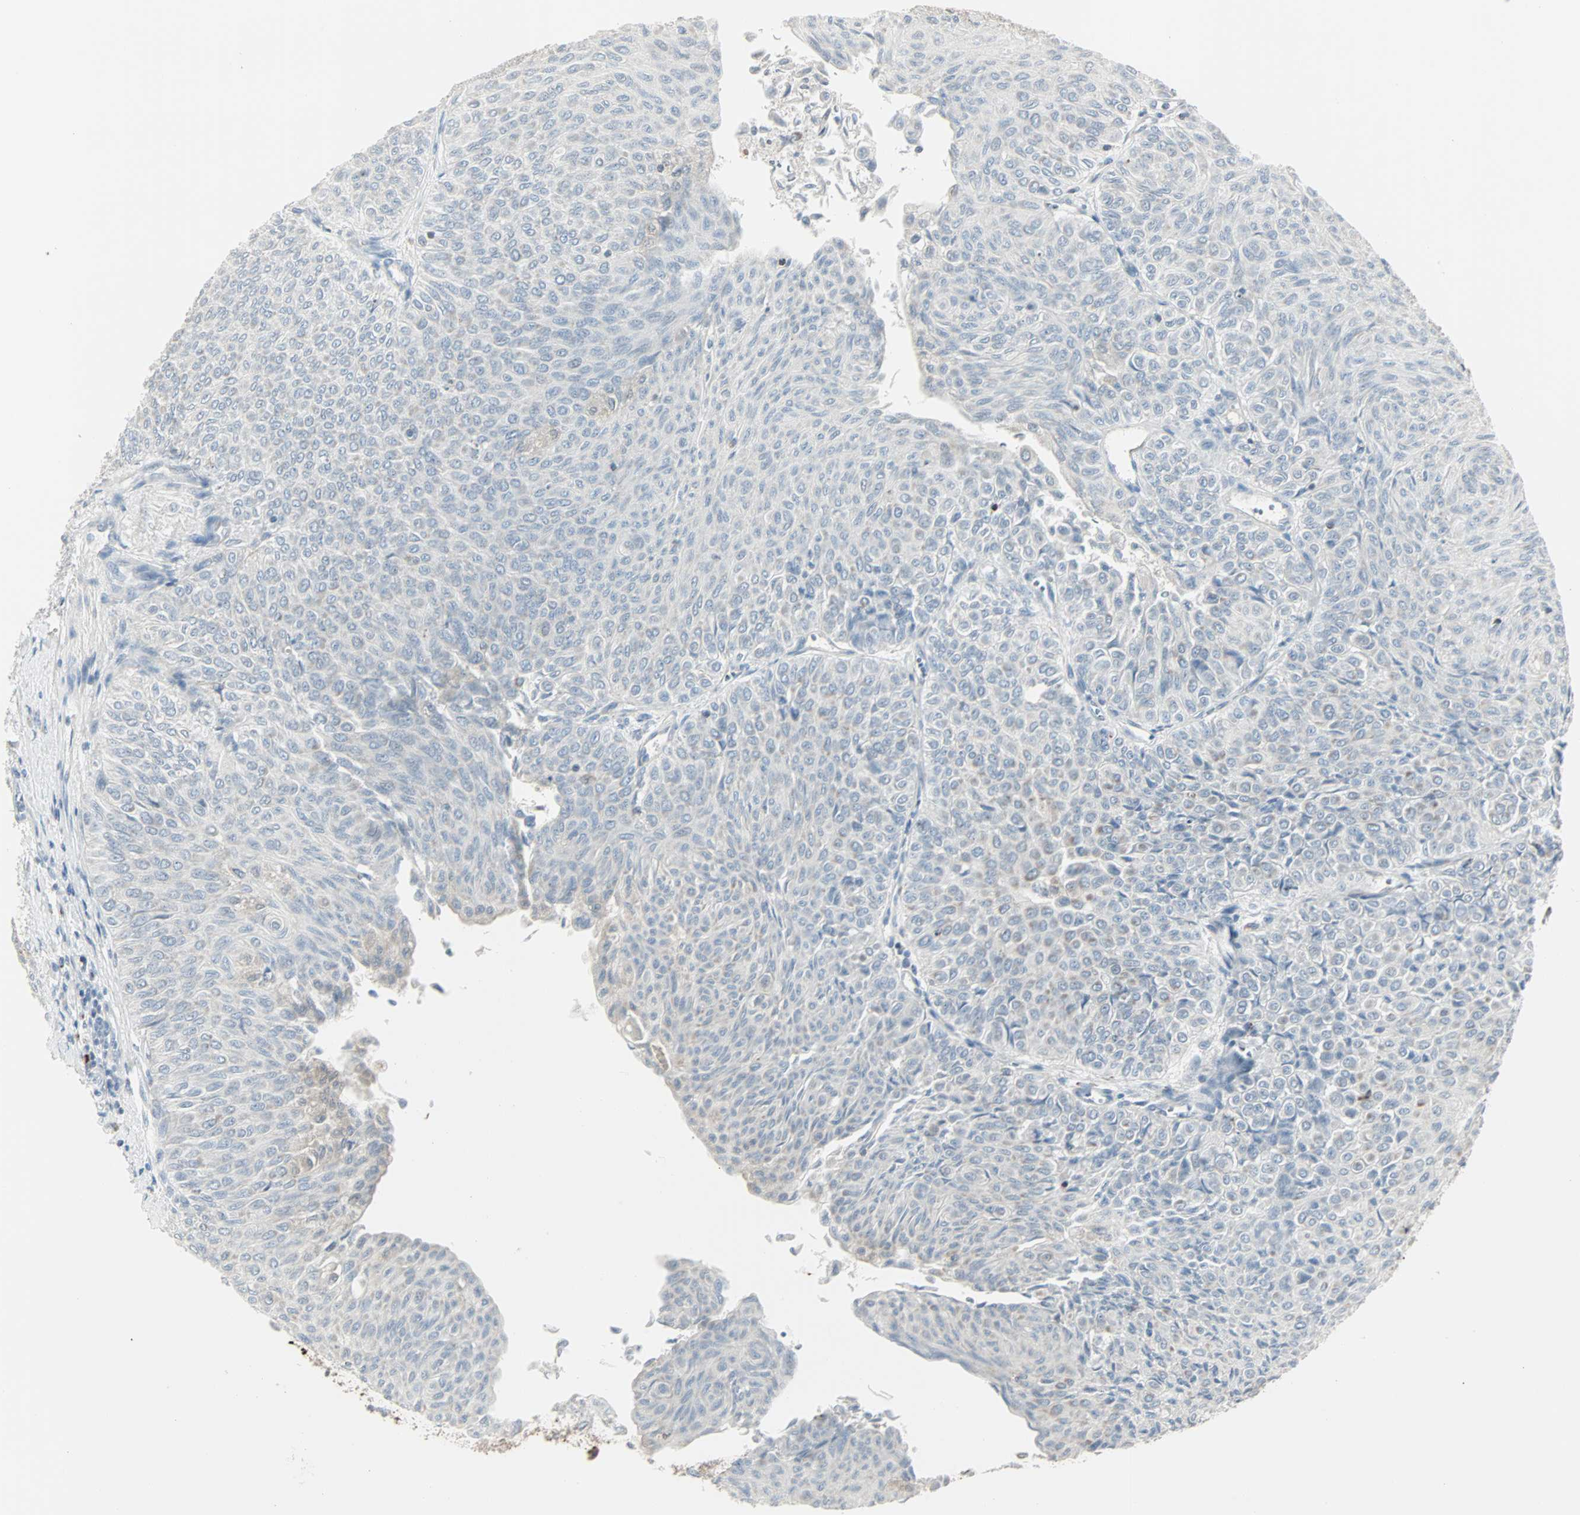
{"staining": {"intensity": "negative", "quantity": "none", "location": "none"}, "tissue": "urothelial cancer", "cell_type": "Tumor cells", "image_type": "cancer", "snomed": [{"axis": "morphology", "description": "Urothelial carcinoma, Low grade"}, {"axis": "topography", "description": "Urinary bladder"}], "caption": "This is an IHC photomicrograph of low-grade urothelial carcinoma. There is no positivity in tumor cells.", "gene": "IDH2", "patient": {"sex": "male", "age": 78}}